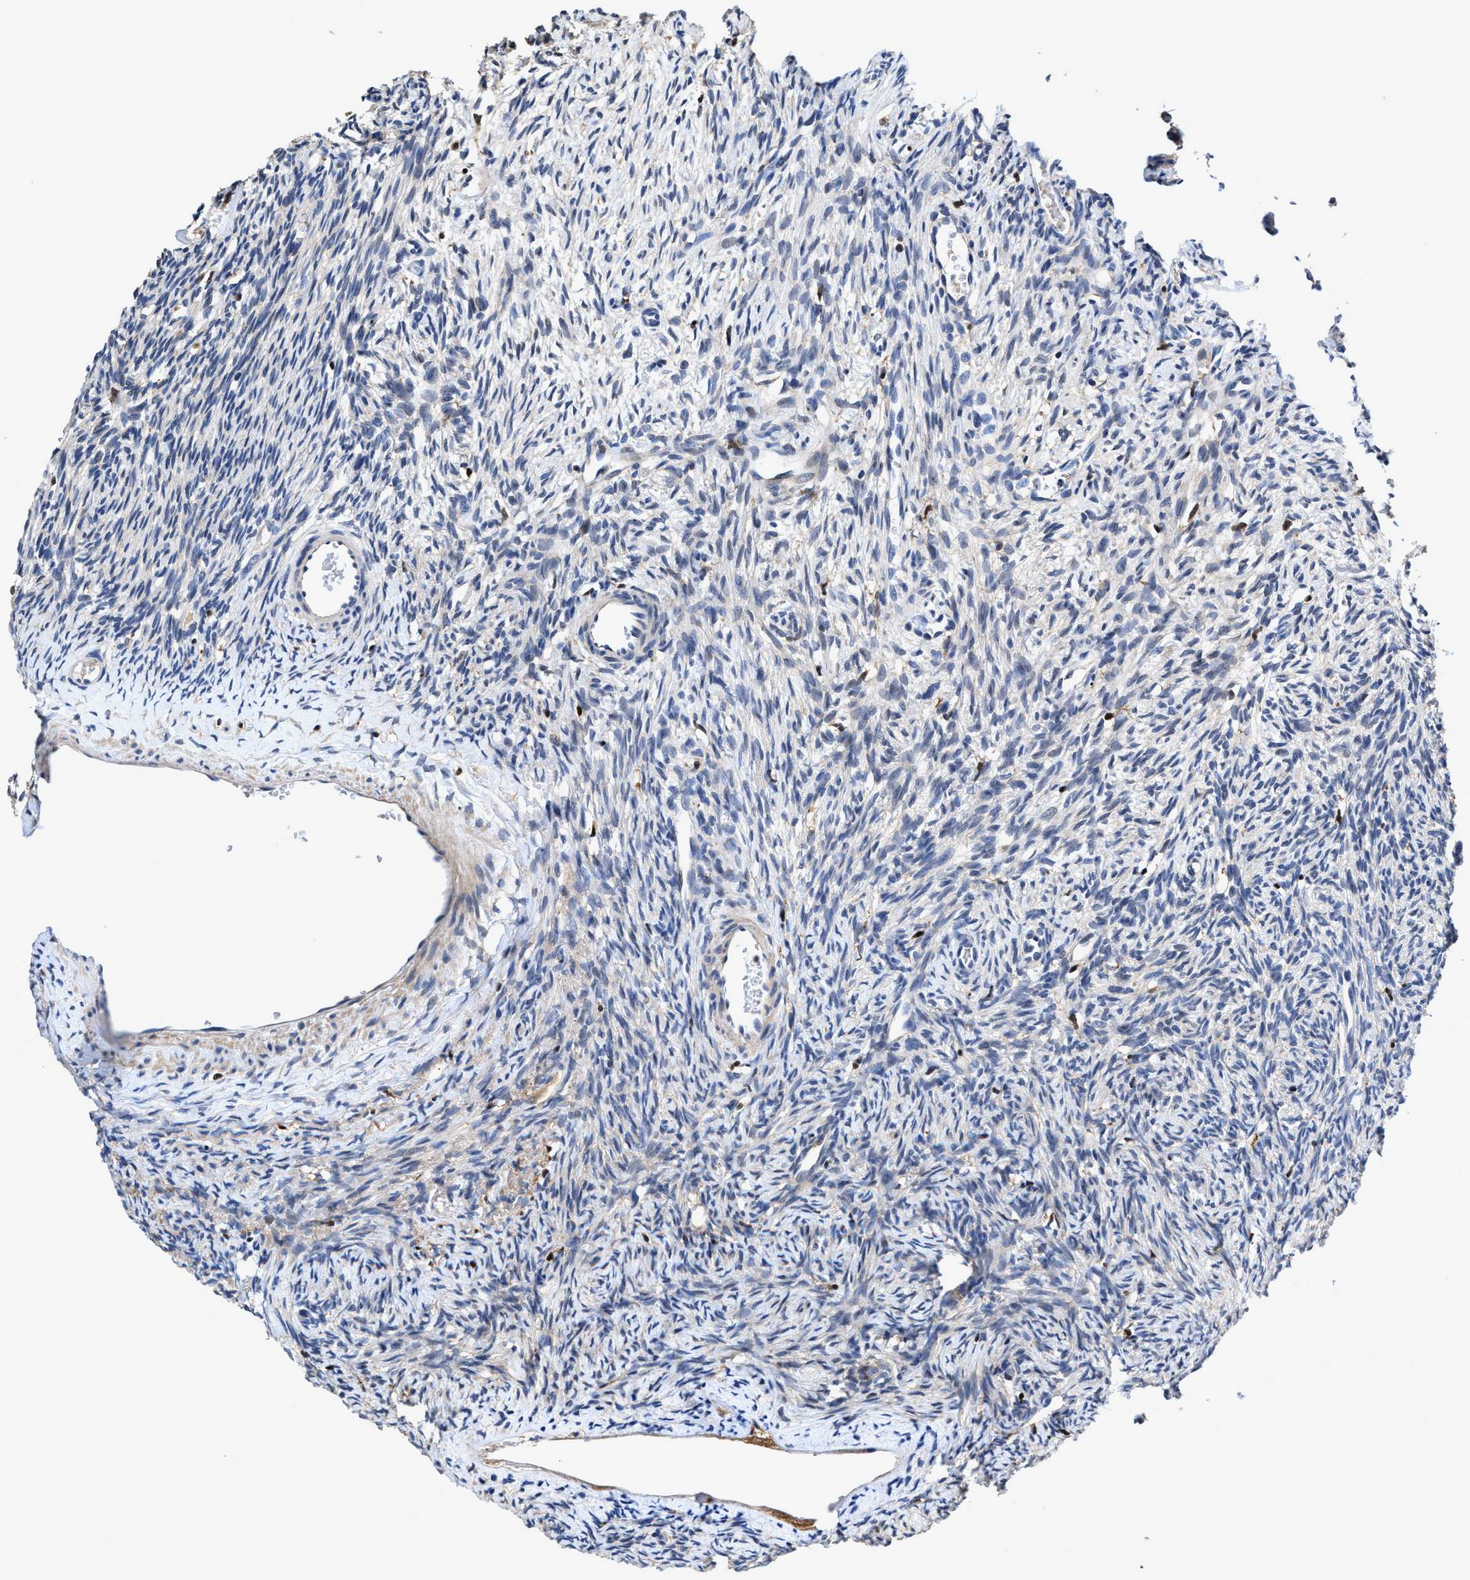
{"staining": {"intensity": "negative", "quantity": "none", "location": "none"}, "tissue": "ovary", "cell_type": "Ovarian stroma cells", "image_type": "normal", "snomed": [{"axis": "morphology", "description": "Normal tissue, NOS"}, {"axis": "topography", "description": "Ovary"}], "caption": "A high-resolution micrograph shows immunohistochemistry staining of normal ovary, which demonstrates no significant positivity in ovarian stroma cells. Brightfield microscopy of IHC stained with DAB (brown) and hematoxylin (blue), captured at high magnification.", "gene": "RGS10", "patient": {"sex": "female", "age": 33}}